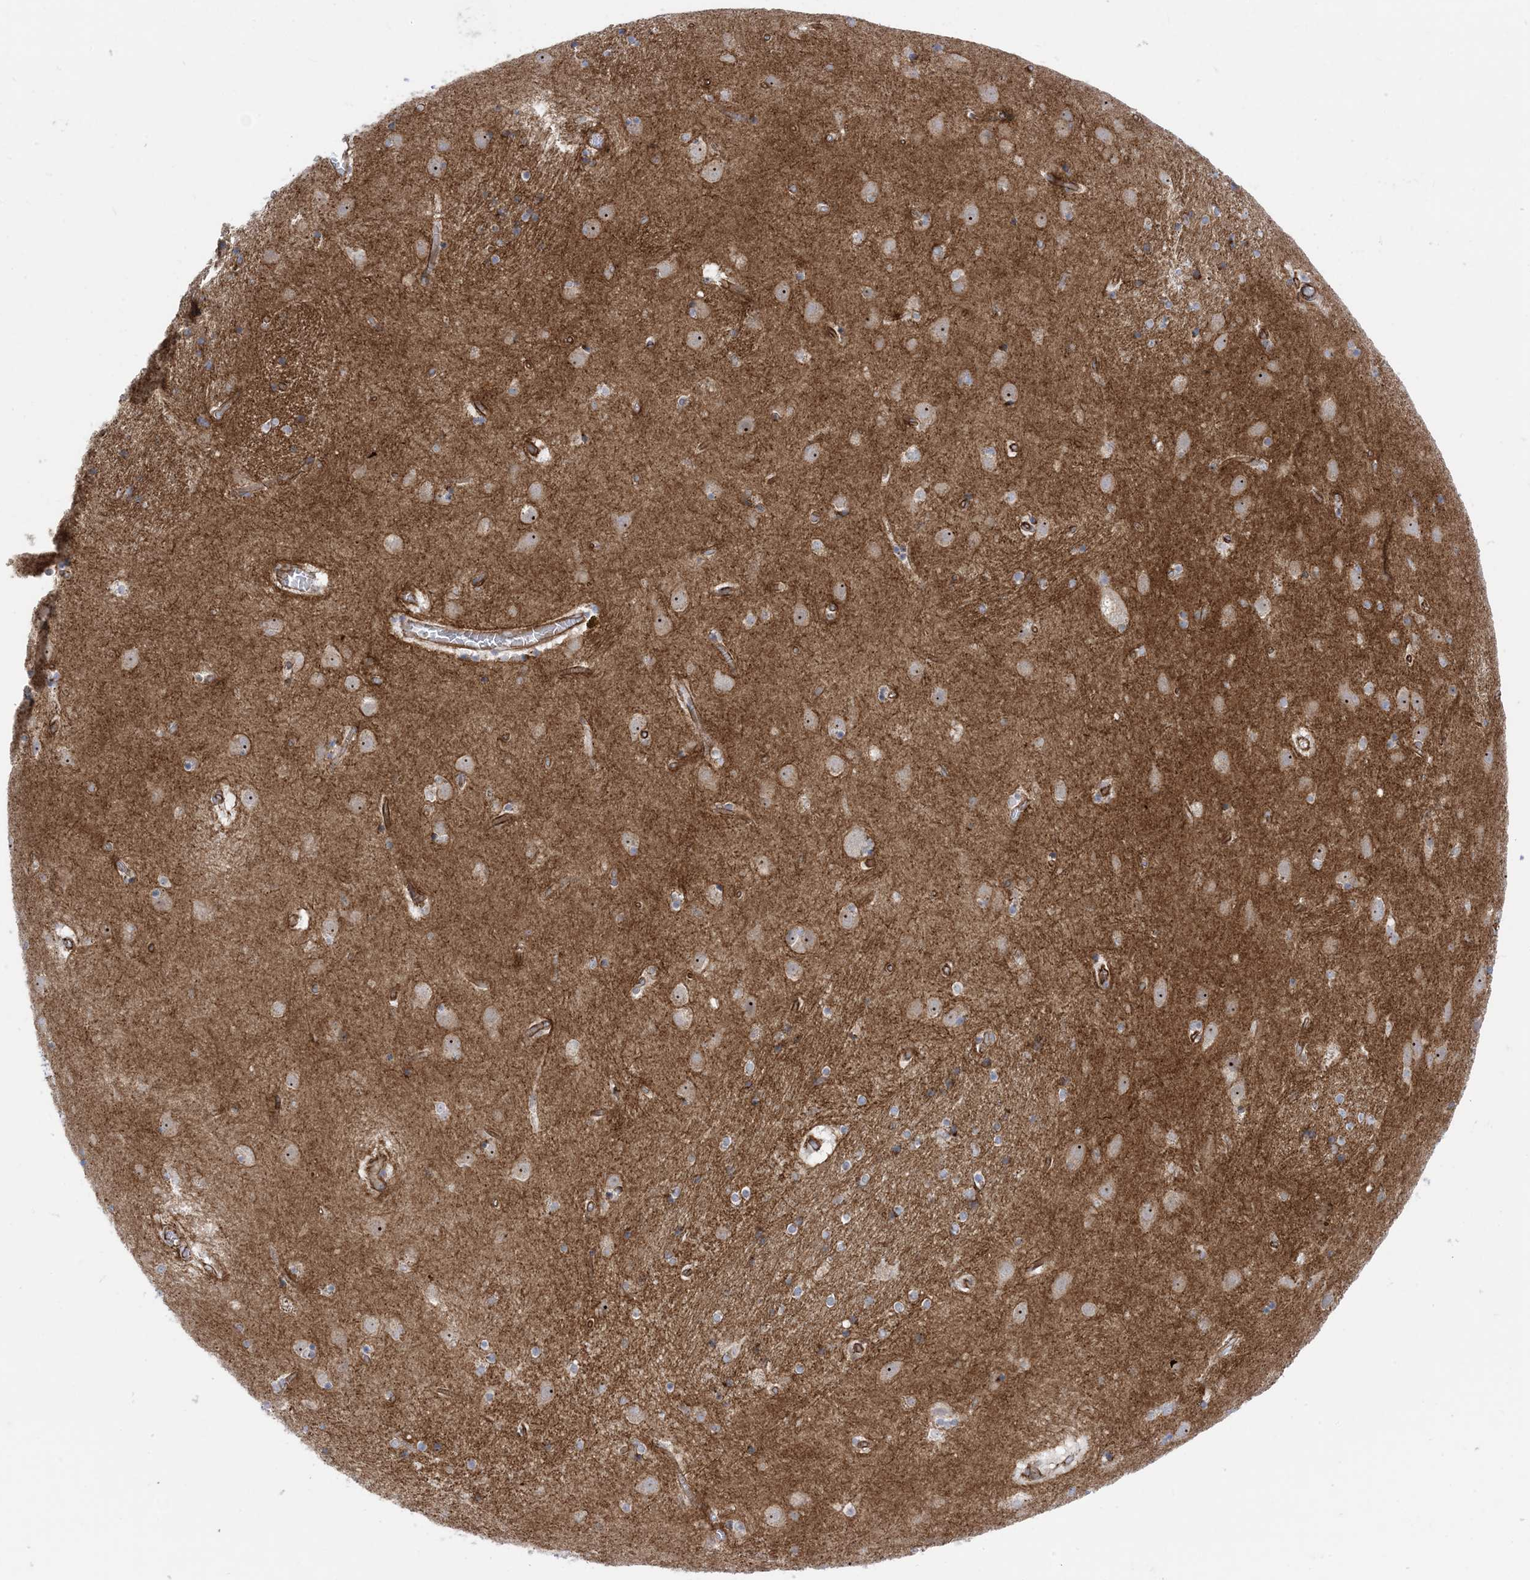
{"staining": {"intensity": "weak", "quantity": "<25%", "location": "cytoplasmic/membranous"}, "tissue": "caudate", "cell_type": "Glial cells", "image_type": "normal", "snomed": [{"axis": "morphology", "description": "Normal tissue, NOS"}, {"axis": "topography", "description": "Lateral ventricle wall"}], "caption": "Protein analysis of normal caudate reveals no significant positivity in glial cells. The staining is performed using DAB brown chromogen with nuclei counter-stained in using hematoxylin.", "gene": "MARS2", "patient": {"sex": "male", "age": 70}}